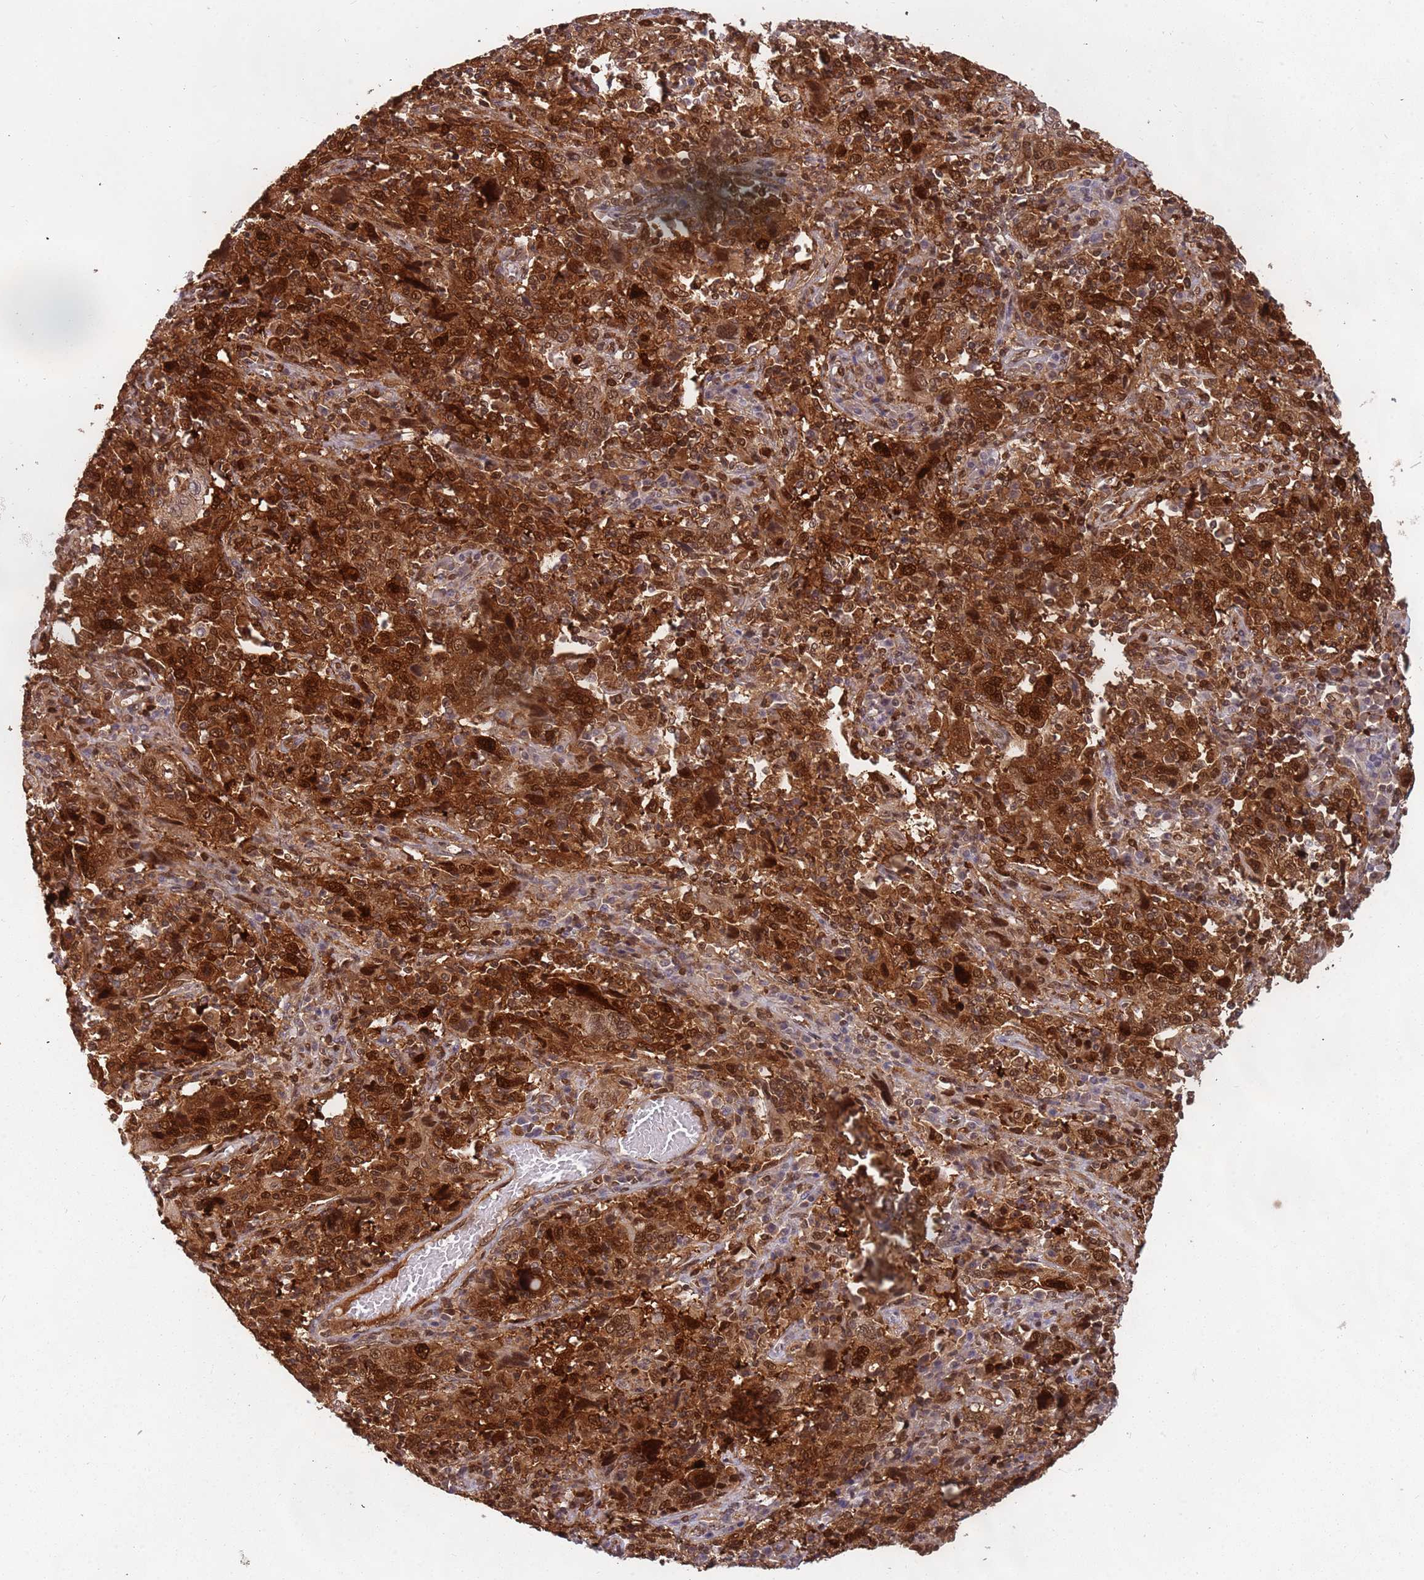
{"staining": {"intensity": "strong", "quantity": ">75%", "location": "cytoplasmic/membranous,nuclear"}, "tissue": "cervical cancer", "cell_type": "Tumor cells", "image_type": "cancer", "snomed": [{"axis": "morphology", "description": "Squamous cell carcinoma, NOS"}, {"axis": "topography", "description": "Cervix"}], "caption": "Brown immunohistochemical staining in cervical squamous cell carcinoma demonstrates strong cytoplasmic/membranous and nuclear expression in approximately >75% of tumor cells.", "gene": "GBP2", "patient": {"sex": "female", "age": 46}}